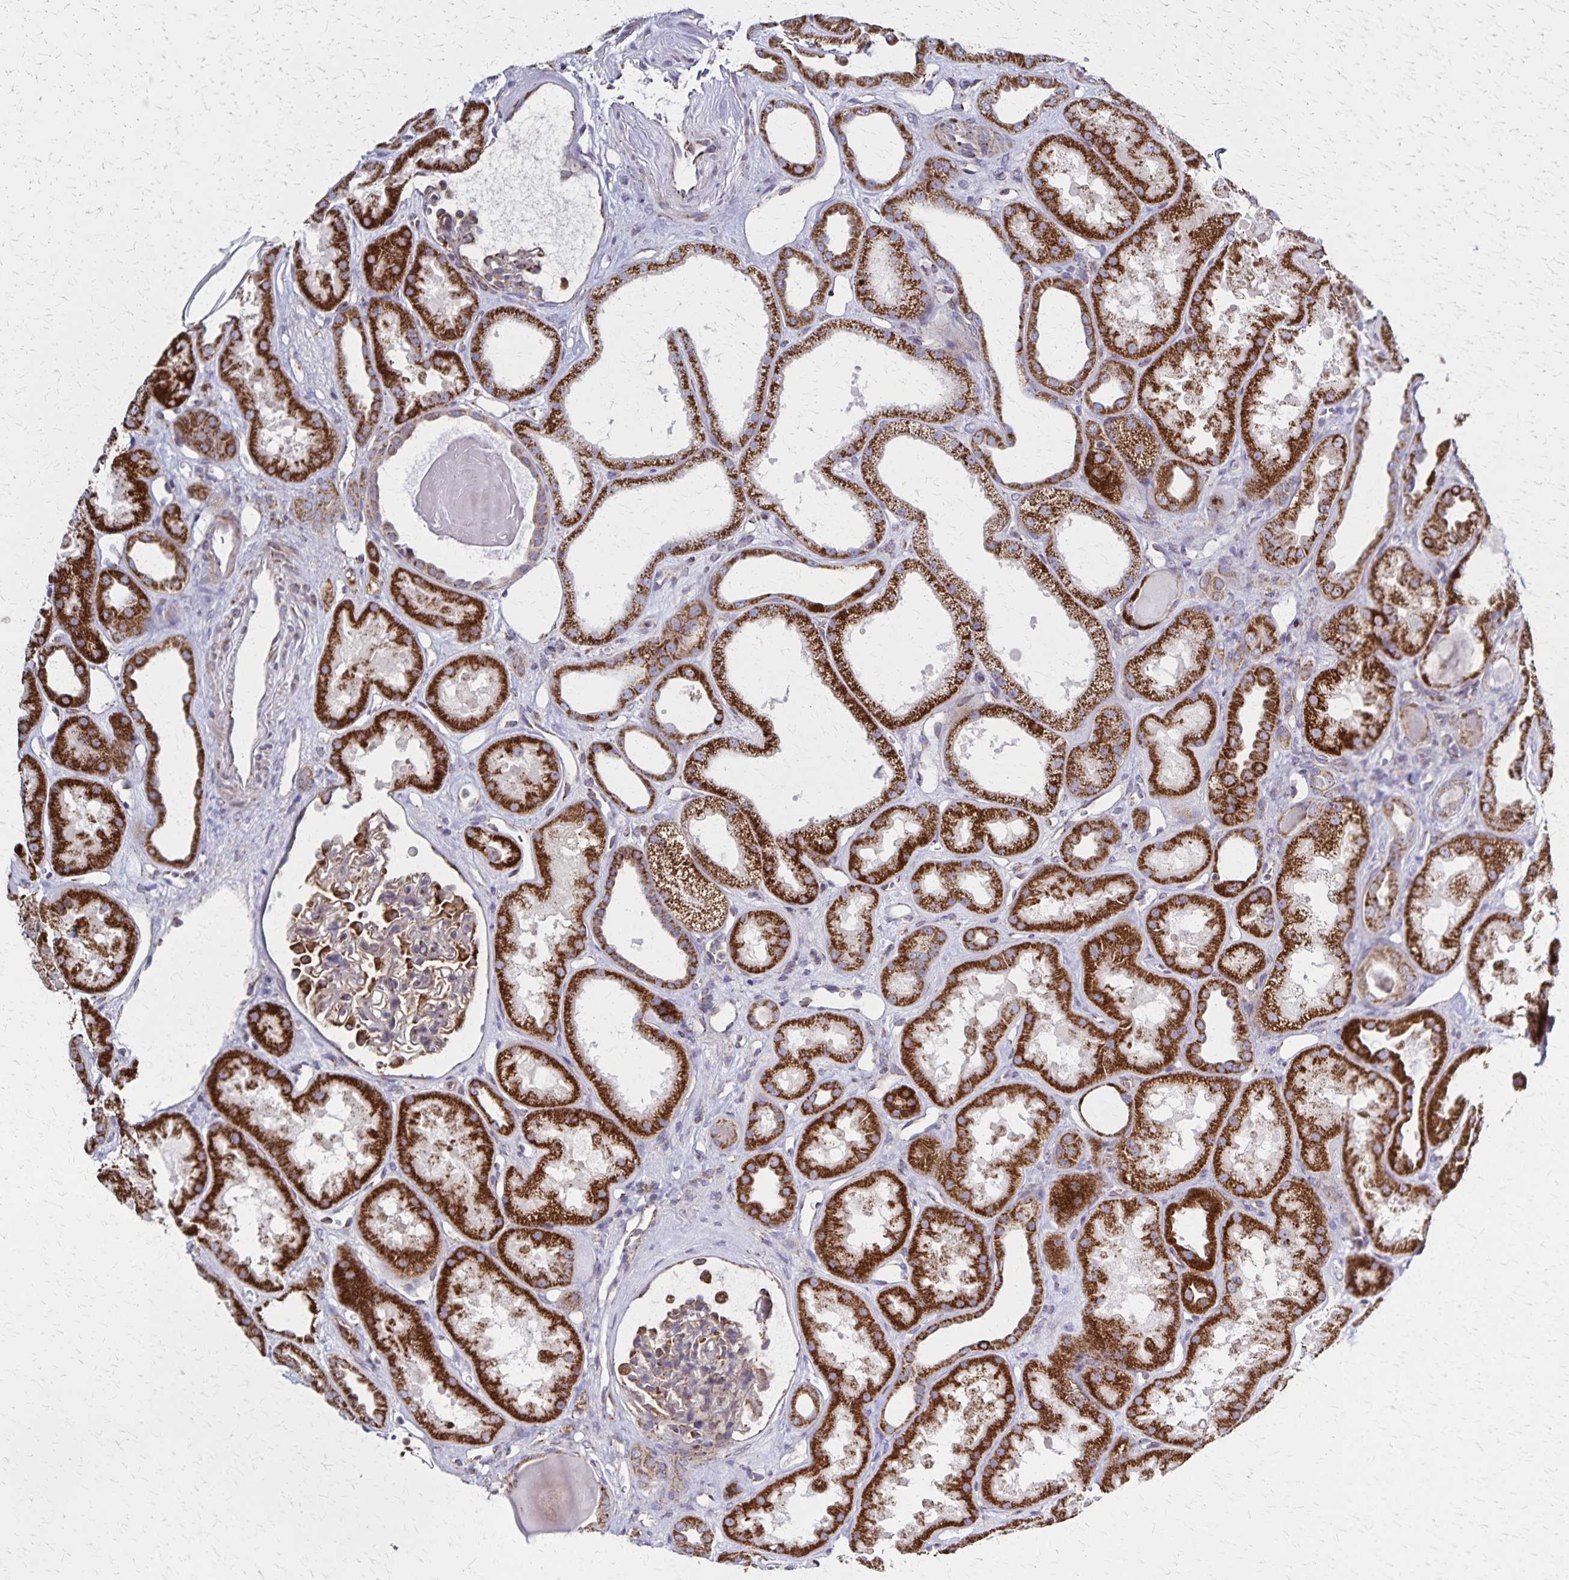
{"staining": {"intensity": "strong", "quantity": "<25%", "location": "cytoplasmic/membranous"}, "tissue": "kidney", "cell_type": "Cells in glomeruli", "image_type": "normal", "snomed": [{"axis": "morphology", "description": "Normal tissue, NOS"}, {"axis": "topography", "description": "Kidney"}], "caption": "High-power microscopy captured an IHC photomicrograph of benign kidney, revealing strong cytoplasmic/membranous staining in about <25% of cells in glomeruli.", "gene": "NFS1", "patient": {"sex": "male", "age": 61}}